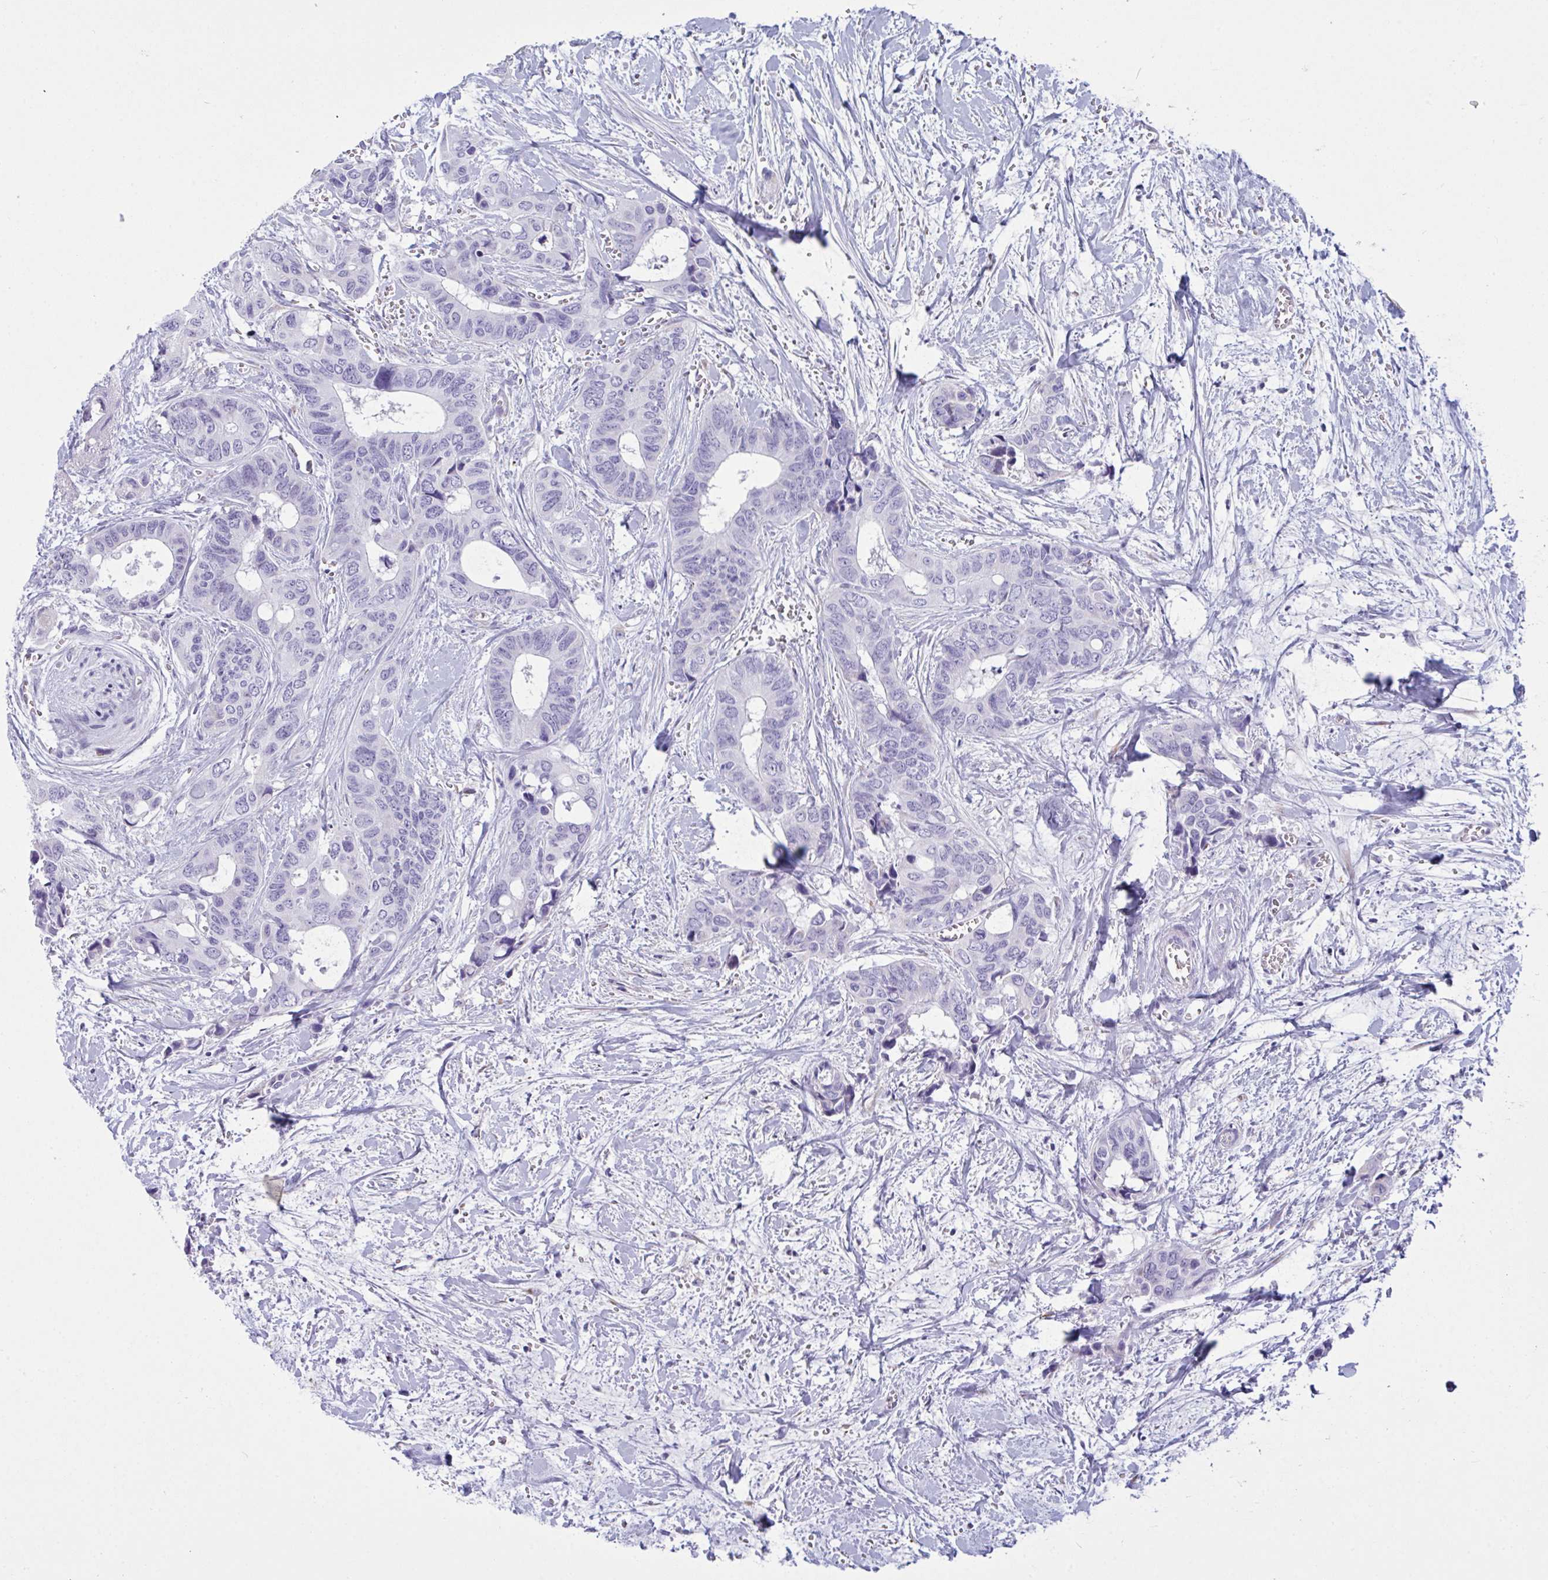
{"staining": {"intensity": "negative", "quantity": "none", "location": "none"}, "tissue": "colorectal cancer", "cell_type": "Tumor cells", "image_type": "cancer", "snomed": [{"axis": "morphology", "description": "Adenocarcinoma, NOS"}, {"axis": "topography", "description": "Rectum"}], "caption": "Tumor cells show no significant positivity in colorectal cancer.", "gene": "BBS1", "patient": {"sex": "male", "age": 76}}